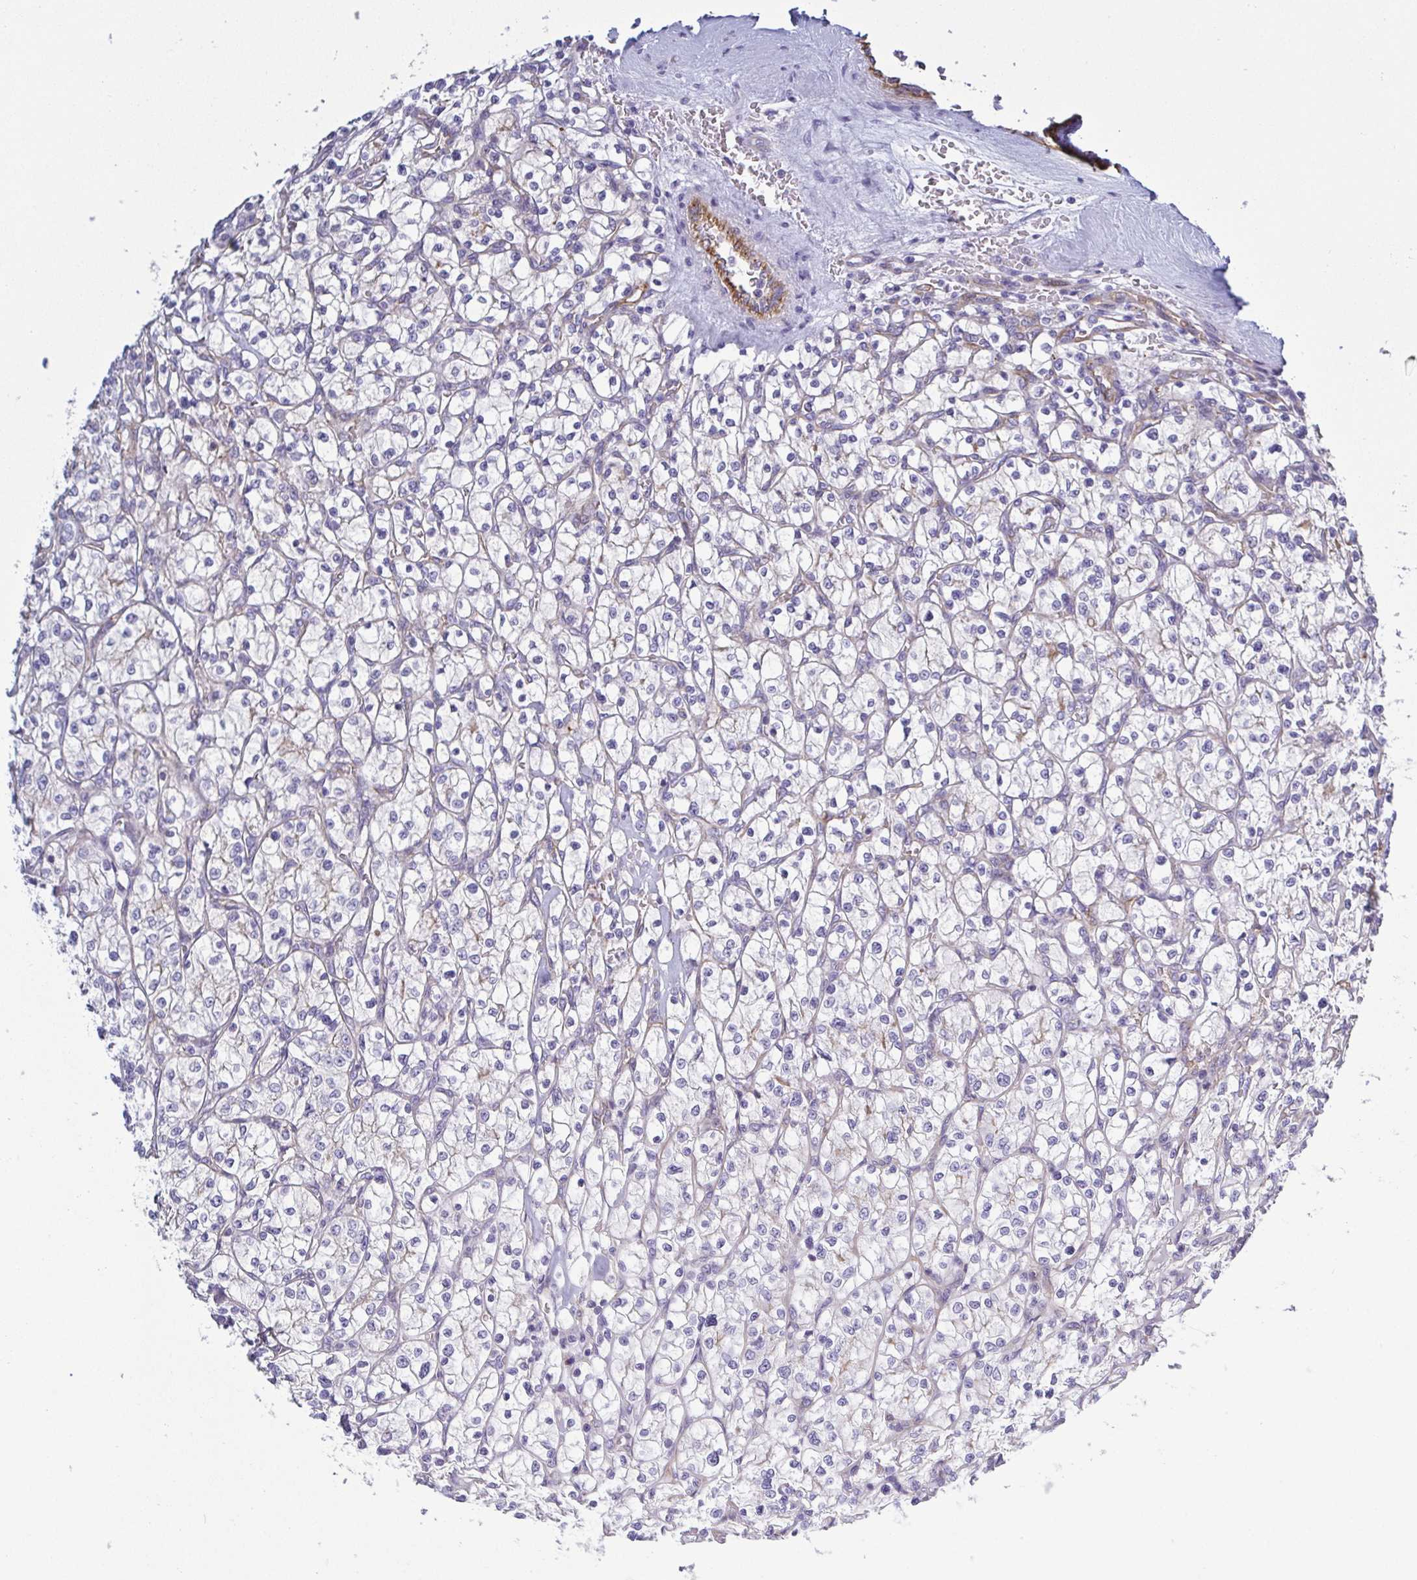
{"staining": {"intensity": "negative", "quantity": "none", "location": "none"}, "tissue": "renal cancer", "cell_type": "Tumor cells", "image_type": "cancer", "snomed": [{"axis": "morphology", "description": "Adenocarcinoma, NOS"}, {"axis": "topography", "description": "Kidney"}], "caption": "An immunohistochemistry histopathology image of renal cancer (adenocarcinoma) is shown. There is no staining in tumor cells of renal cancer (adenocarcinoma).", "gene": "LIMA1", "patient": {"sex": "female", "age": 64}}